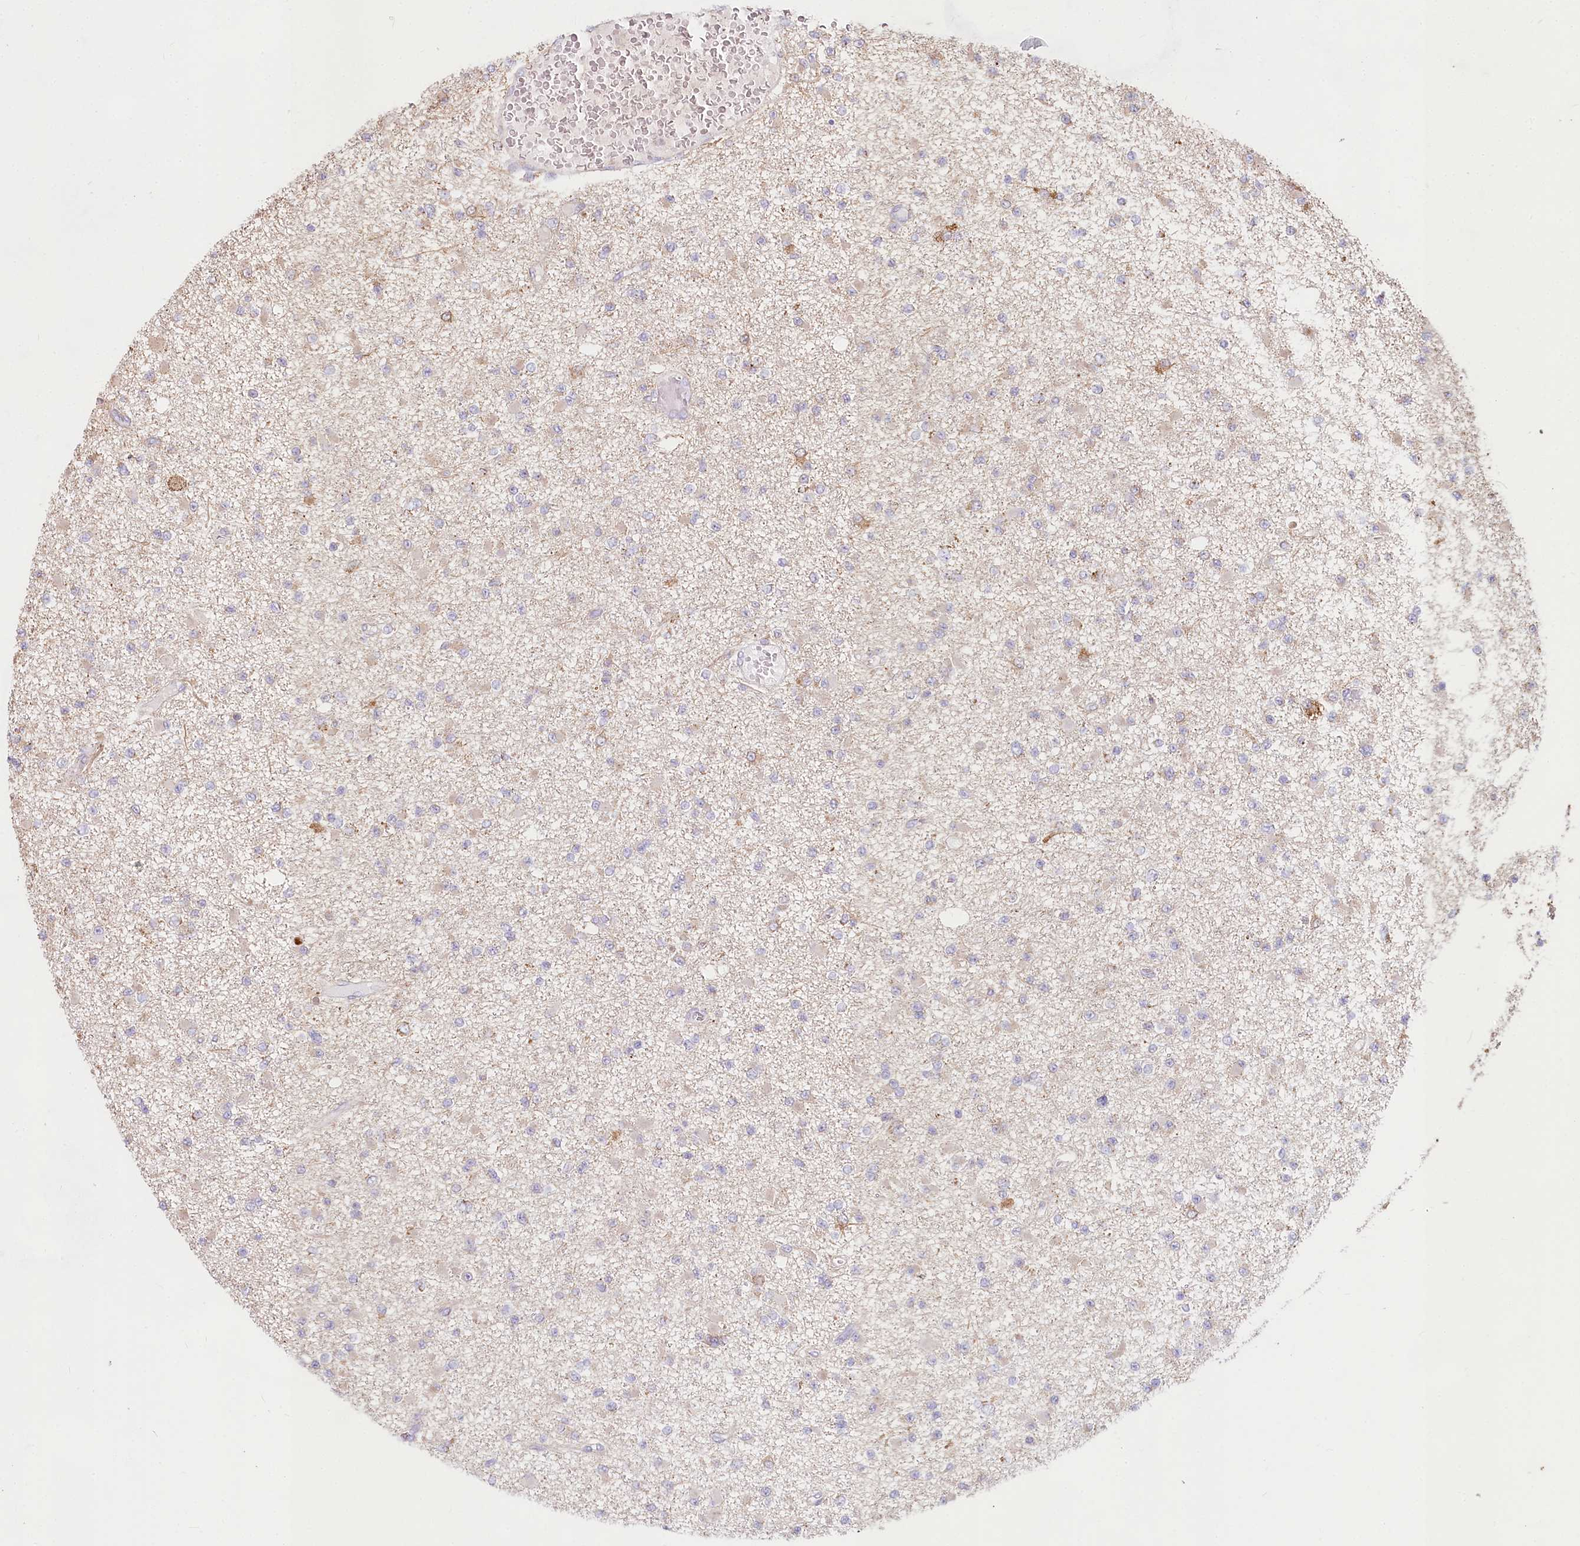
{"staining": {"intensity": "negative", "quantity": "none", "location": "none"}, "tissue": "glioma", "cell_type": "Tumor cells", "image_type": "cancer", "snomed": [{"axis": "morphology", "description": "Glioma, malignant, Low grade"}, {"axis": "topography", "description": "Brain"}], "caption": "Immunohistochemistry histopathology image of neoplastic tissue: glioma stained with DAB (3,3'-diaminobenzidine) reveals no significant protein expression in tumor cells.", "gene": "TASOR2", "patient": {"sex": "female", "age": 22}}